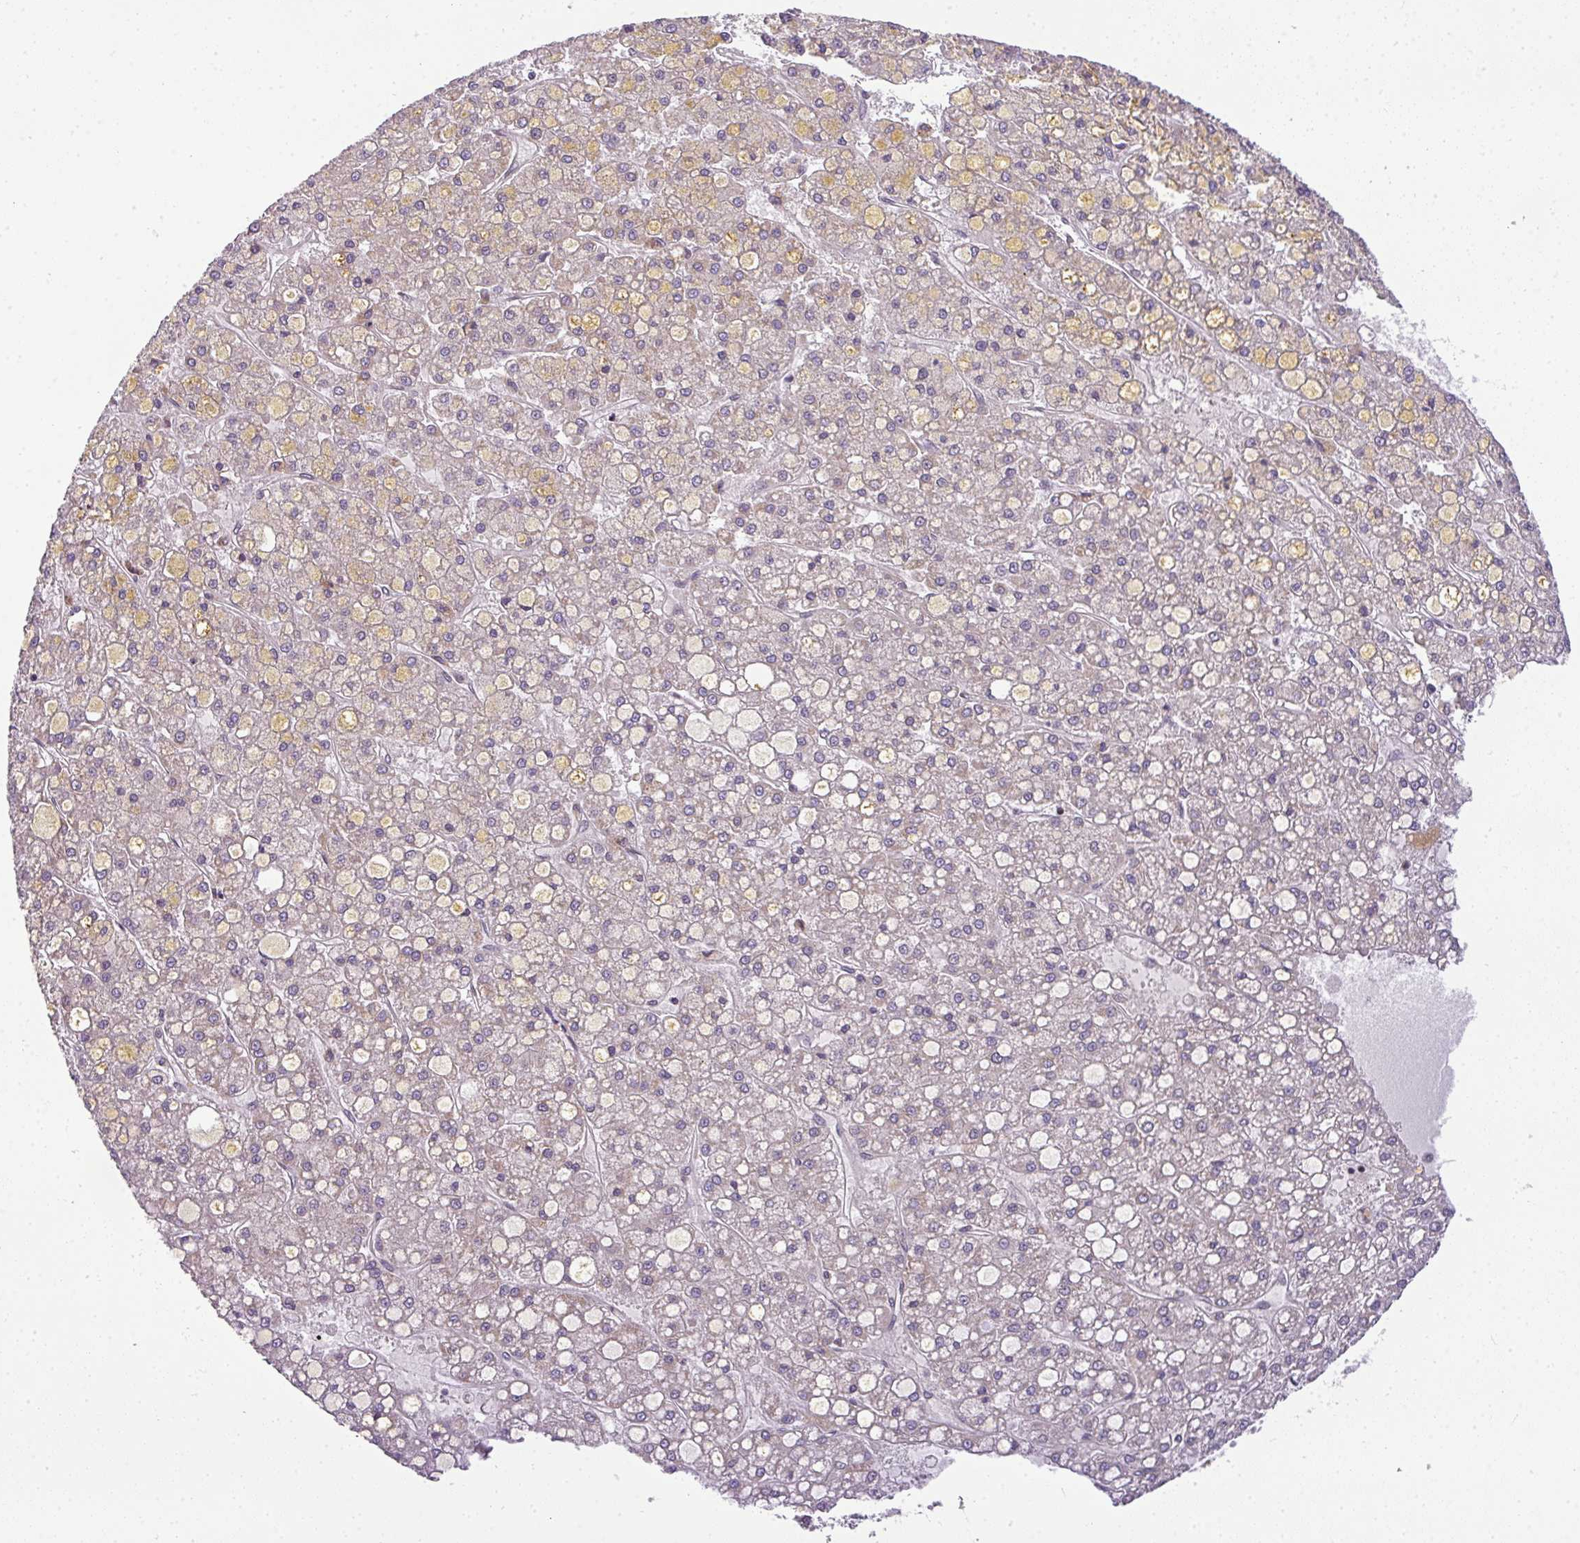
{"staining": {"intensity": "weak", "quantity": "25%-75%", "location": "cytoplasmic/membranous"}, "tissue": "liver cancer", "cell_type": "Tumor cells", "image_type": "cancer", "snomed": [{"axis": "morphology", "description": "Carcinoma, Hepatocellular, NOS"}, {"axis": "topography", "description": "Liver"}], "caption": "Tumor cells display low levels of weak cytoplasmic/membranous positivity in approximately 25%-75% of cells in human liver hepatocellular carcinoma.", "gene": "C1orf226", "patient": {"sex": "male", "age": 67}}